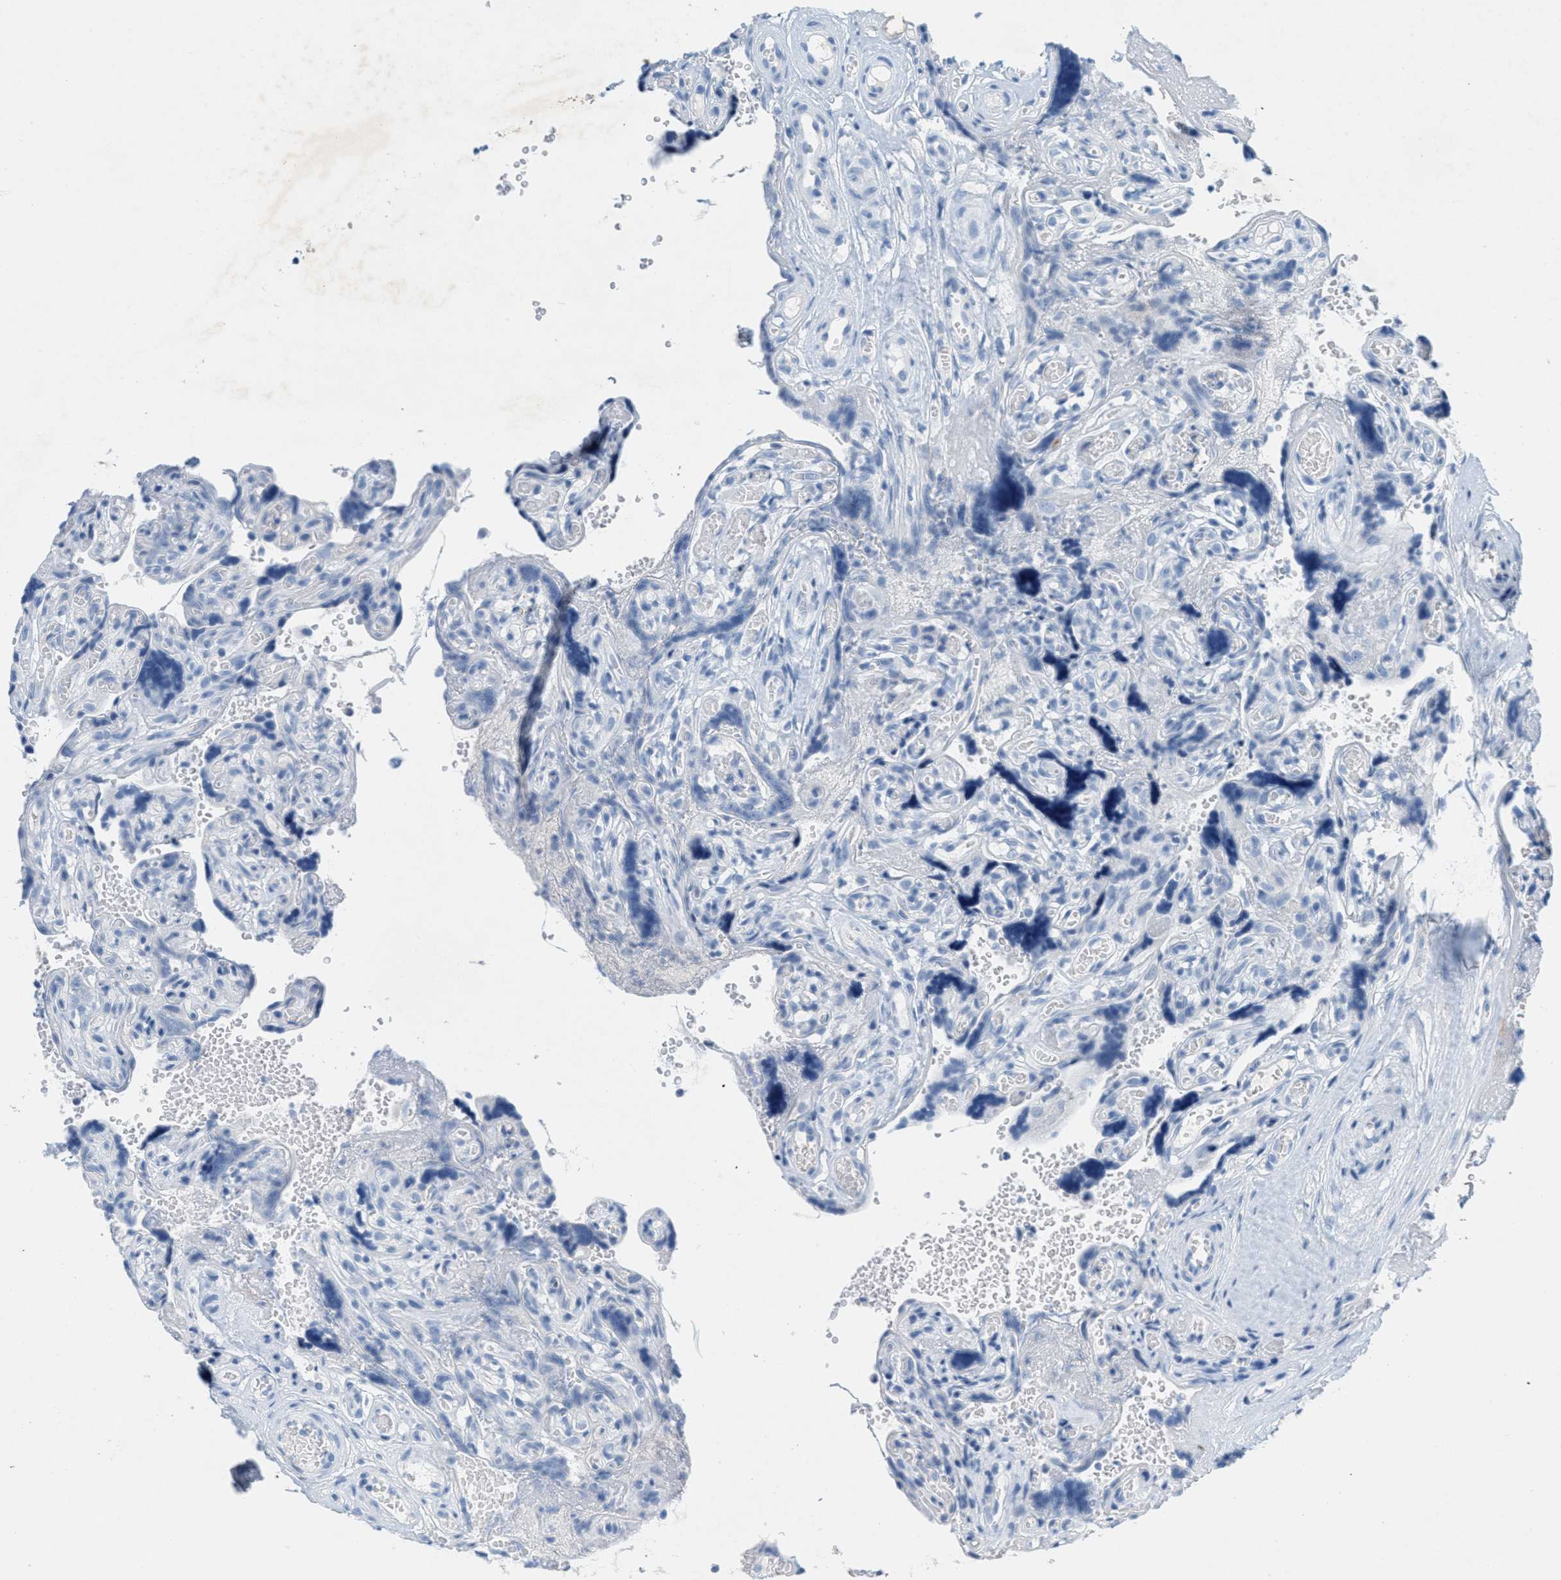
{"staining": {"intensity": "negative", "quantity": "none", "location": "none"}, "tissue": "placenta", "cell_type": "Decidual cells", "image_type": "normal", "snomed": [{"axis": "morphology", "description": "Normal tissue, NOS"}, {"axis": "topography", "description": "Placenta"}], "caption": "High magnification brightfield microscopy of benign placenta stained with DAB (brown) and counterstained with hematoxylin (blue): decidual cells show no significant expression. The staining was performed using DAB to visualize the protein expression in brown, while the nuclei were stained in blue with hematoxylin (Magnification: 20x).", "gene": "GPM6A", "patient": {"sex": "female", "age": 30}}